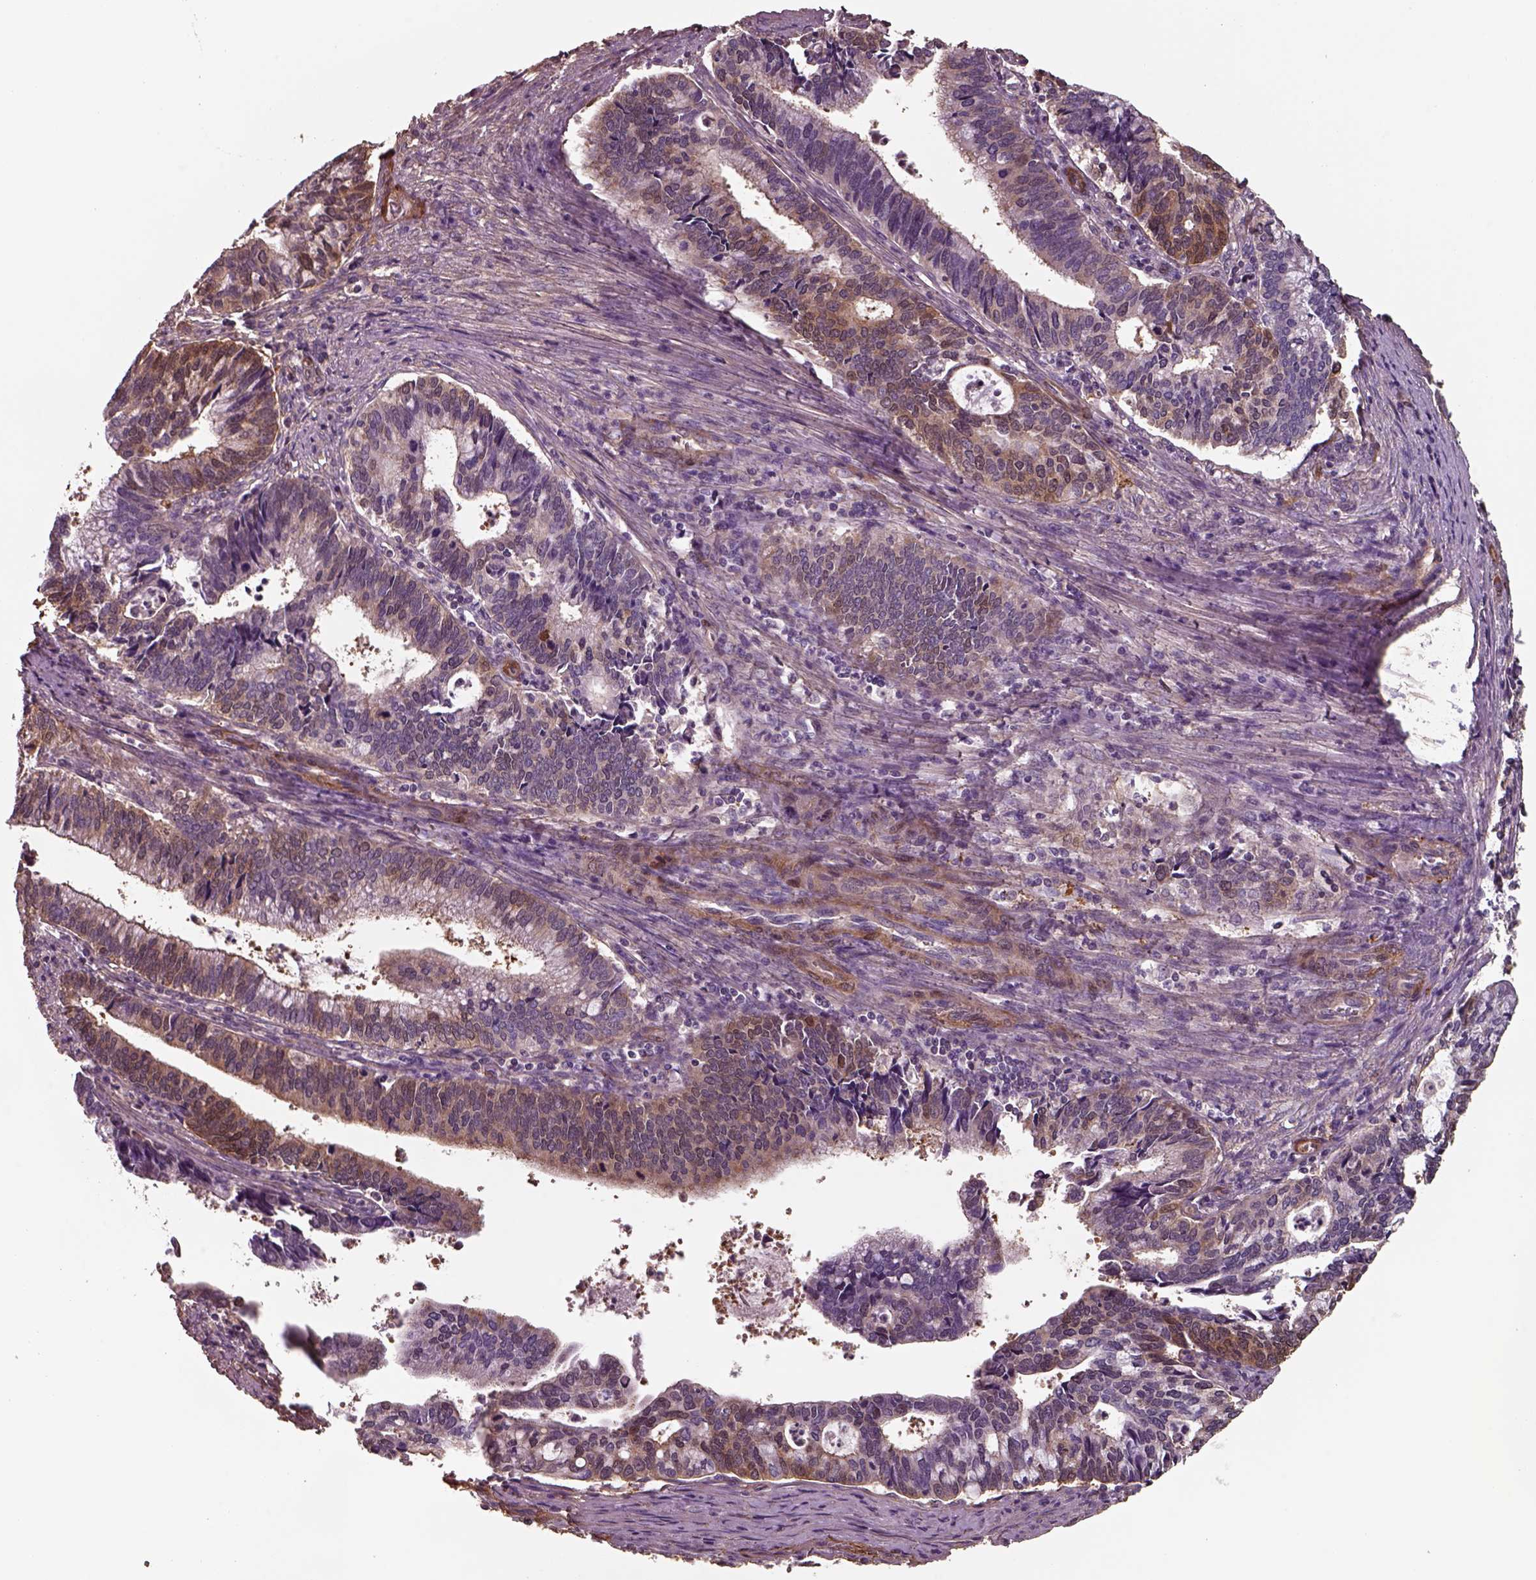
{"staining": {"intensity": "moderate", "quantity": "25%-75%", "location": "cytoplasmic/membranous"}, "tissue": "cervical cancer", "cell_type": "Tumor cells", "image_type": "cancer", "snomed": [{"axis": "morphology", "description": "Adenocarcinoma, NOS"}, {"axis": "topography", "description": "Cervix"}], "caption": "A histopathology image of cervical cancer (adenocarcinoma) stained for a protein demonstrates moderate cytoplasmic/membranous brown staining in tumor cells.", "gene": "ISYNA1", "patient": {"sex": "female", "age": 42}}